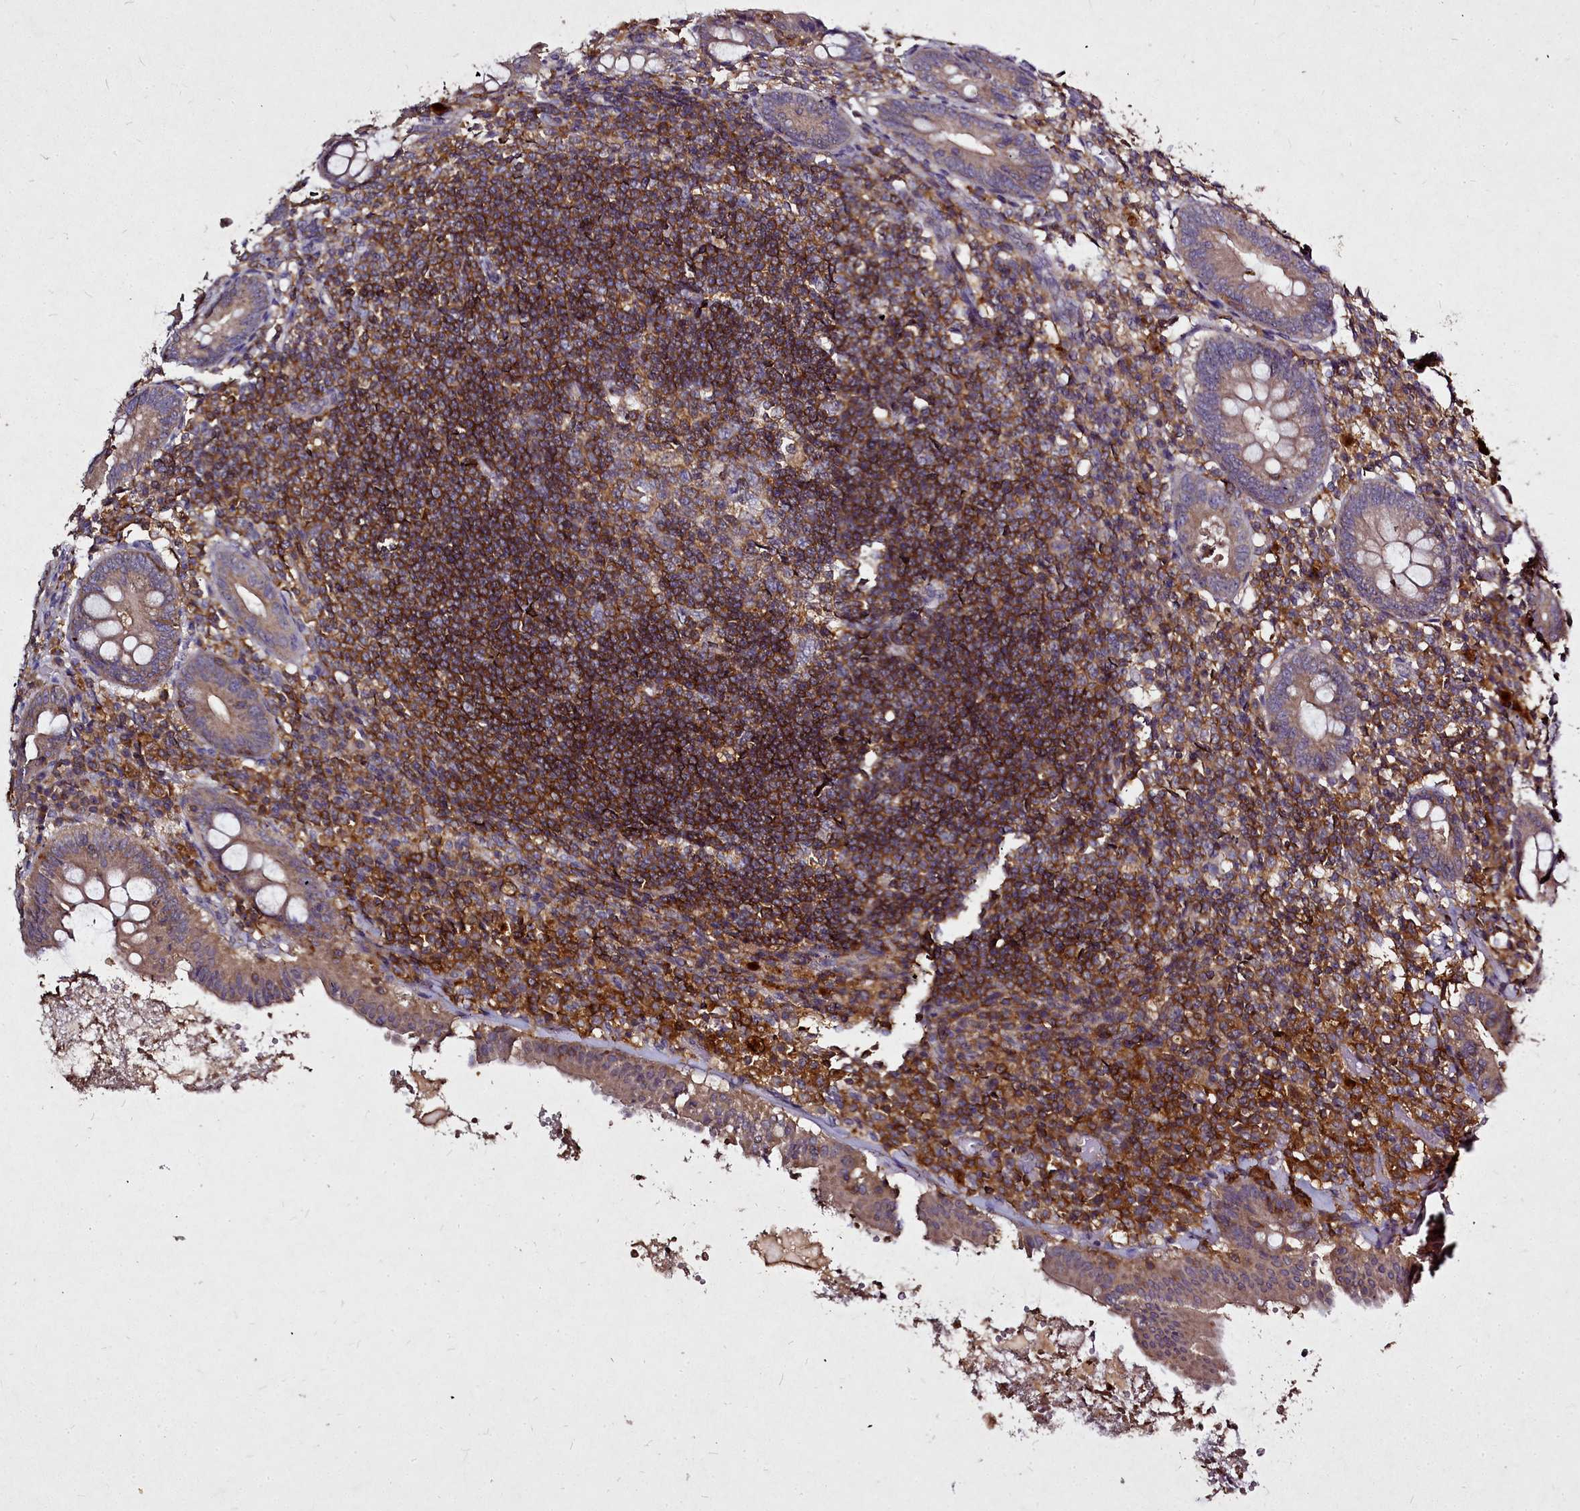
{"staining": {"intensity": "moderate", "quantity": ">75%", "location": "cytoplasmic/membranous"}, "tissue": "appendix", "cell_type": "Glandular cells", "image_type": "normal", "snomed": [{"axis": "morphology", "description": "Normal tissue, NOS"}, {"axis": "topography", "description": "Appendix"}], "caption": "IHC of normal human appendix shows medium levels of moderate cytoplasmic/membranous staining in about >75% of glandular cells. The staining is performed using DAB brown chromogen to label protein expression. The nuclei are counter-stained blue using hematoxylin.", "gene": "NCKAP1L", "patient": {"sex": "female", "age": 54}}